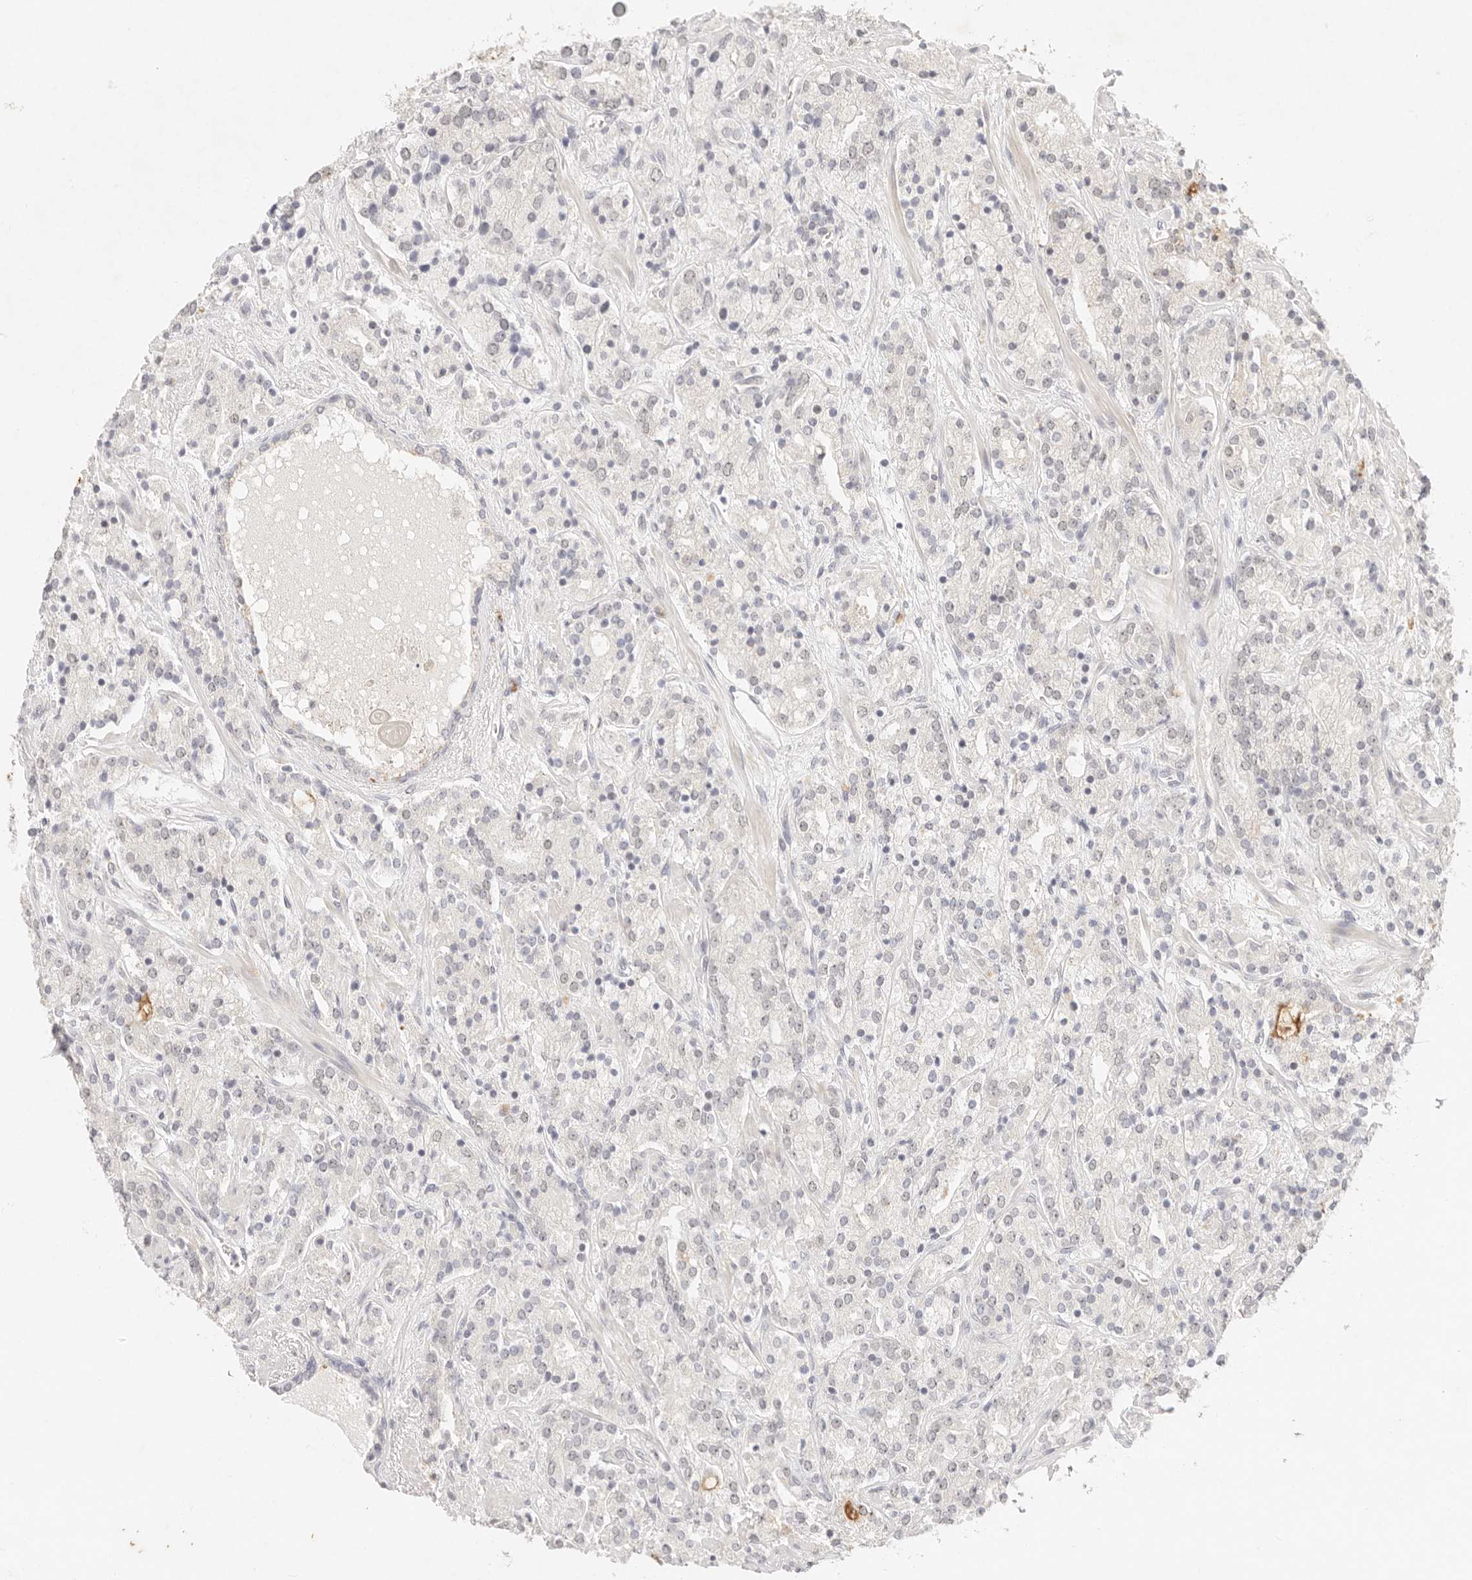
{"staining": {"intensity": "negative", "quantity": "none", "location": "none"}, "tissue": "prostate cancer", "cell_type": "Tumor cells", "image_type": "cancer", "snomed": [{"axis": "morphology", "description": "Adenocarcinoma, High grade"}, {"axis": "topography", "description": "Prostate"}], "caption": "The immunohistochemistry (IHC) histopathology image has no significant staining in tumor cells of prostate adenocarcinoma (high-grade) tissue.", "gene": "GPR156", "patient": {"sex": "male", "age": 71}}